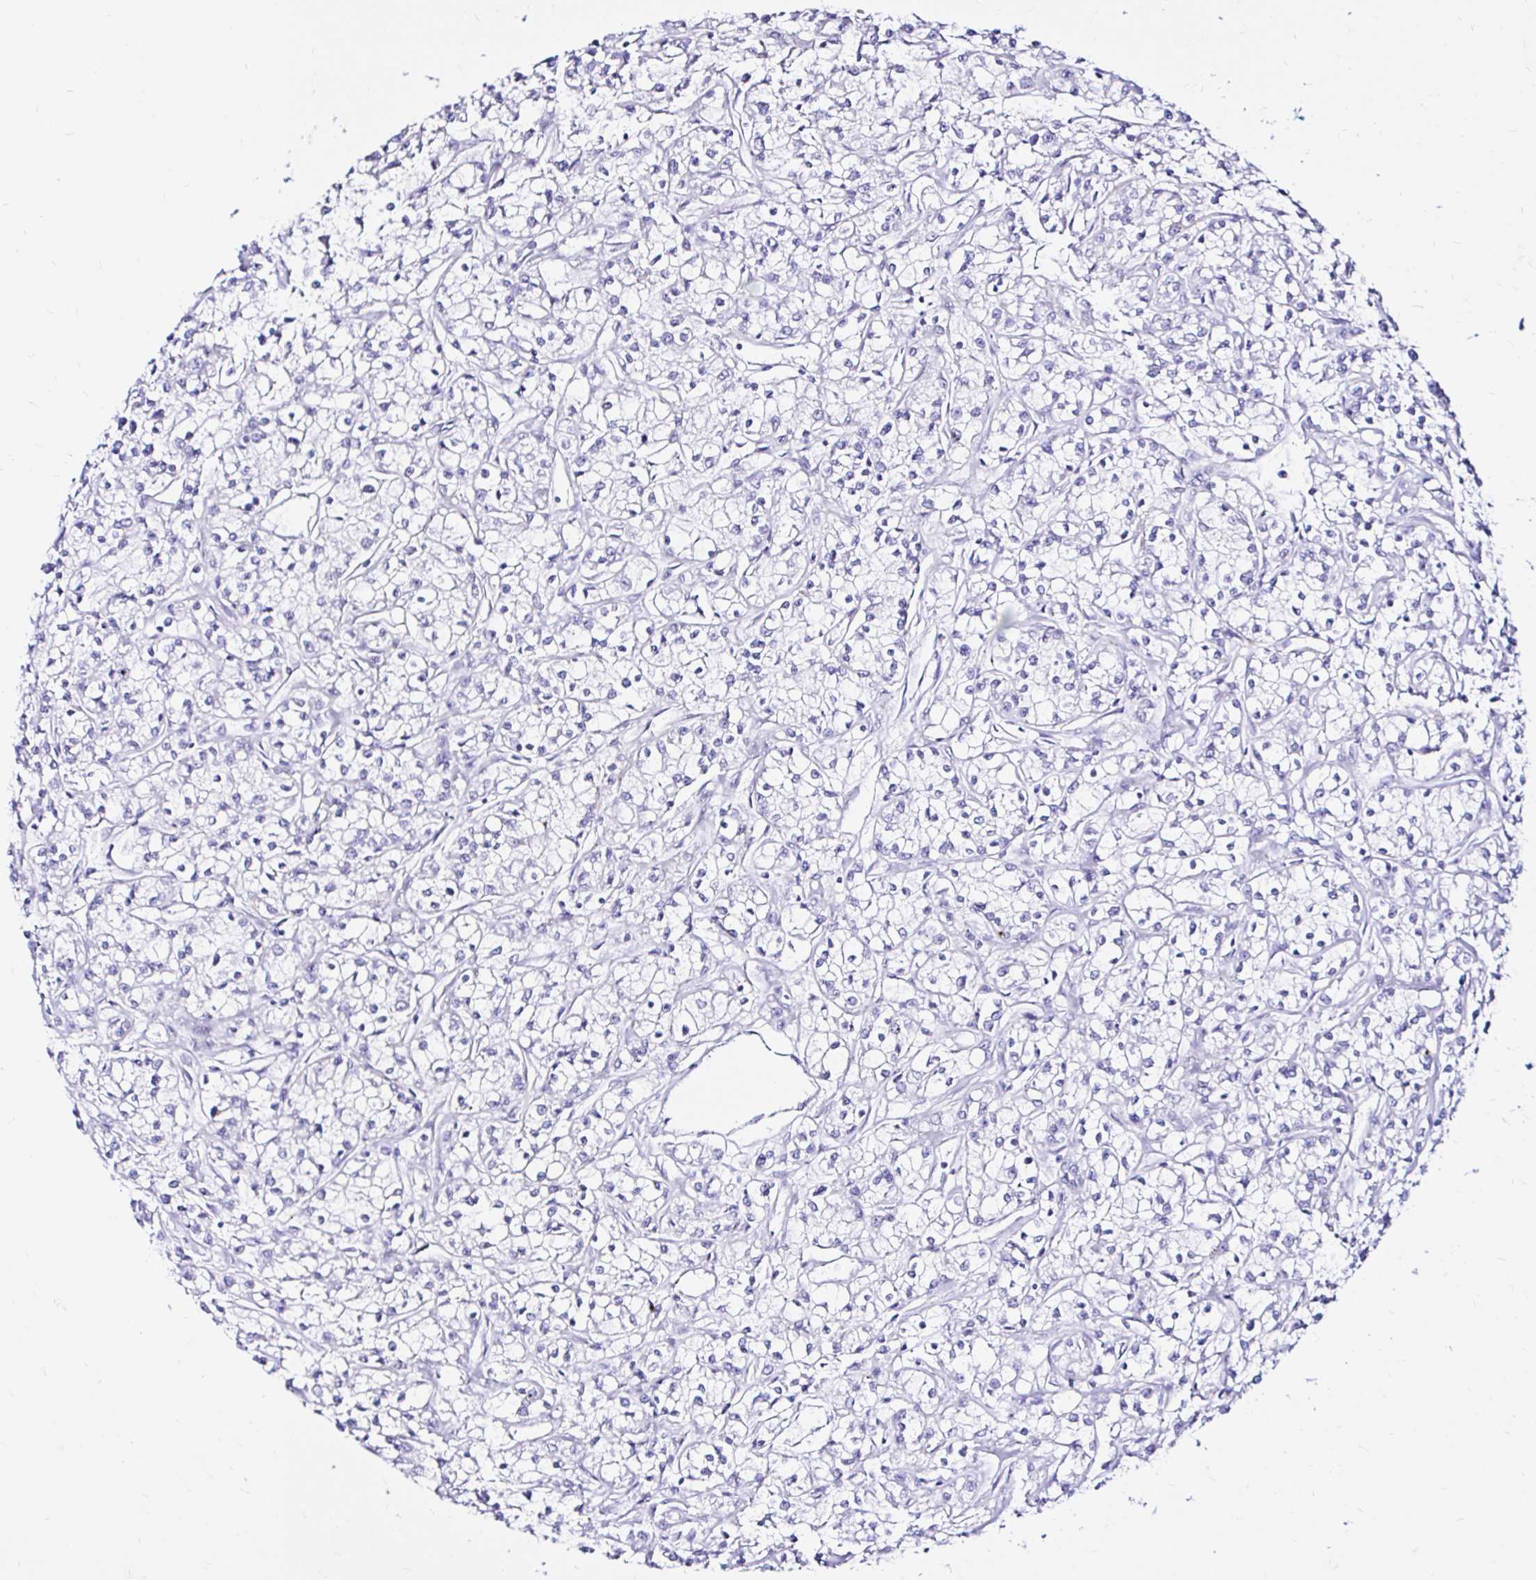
{"staining": {"intensity": "negative", "quantity": "none", "location": "none"}, "tissue": "renal cancer", "cell_type": "Tumor cells", "image_type": "cancer", "snomed": [{"axis": "morphology", "description": "Adenocarcinoma, NOS"}, {"axis": "topography", "description": "Kidney"}], "caption": "An image of human adenocarcinoma (renal) is negative for staining in tumor cells. (Immunohistochemistry (ihc), brightfield microscopy, high magnification).", "gene": "ZNF432", "patient": {"sex": "female", "age": 59}}